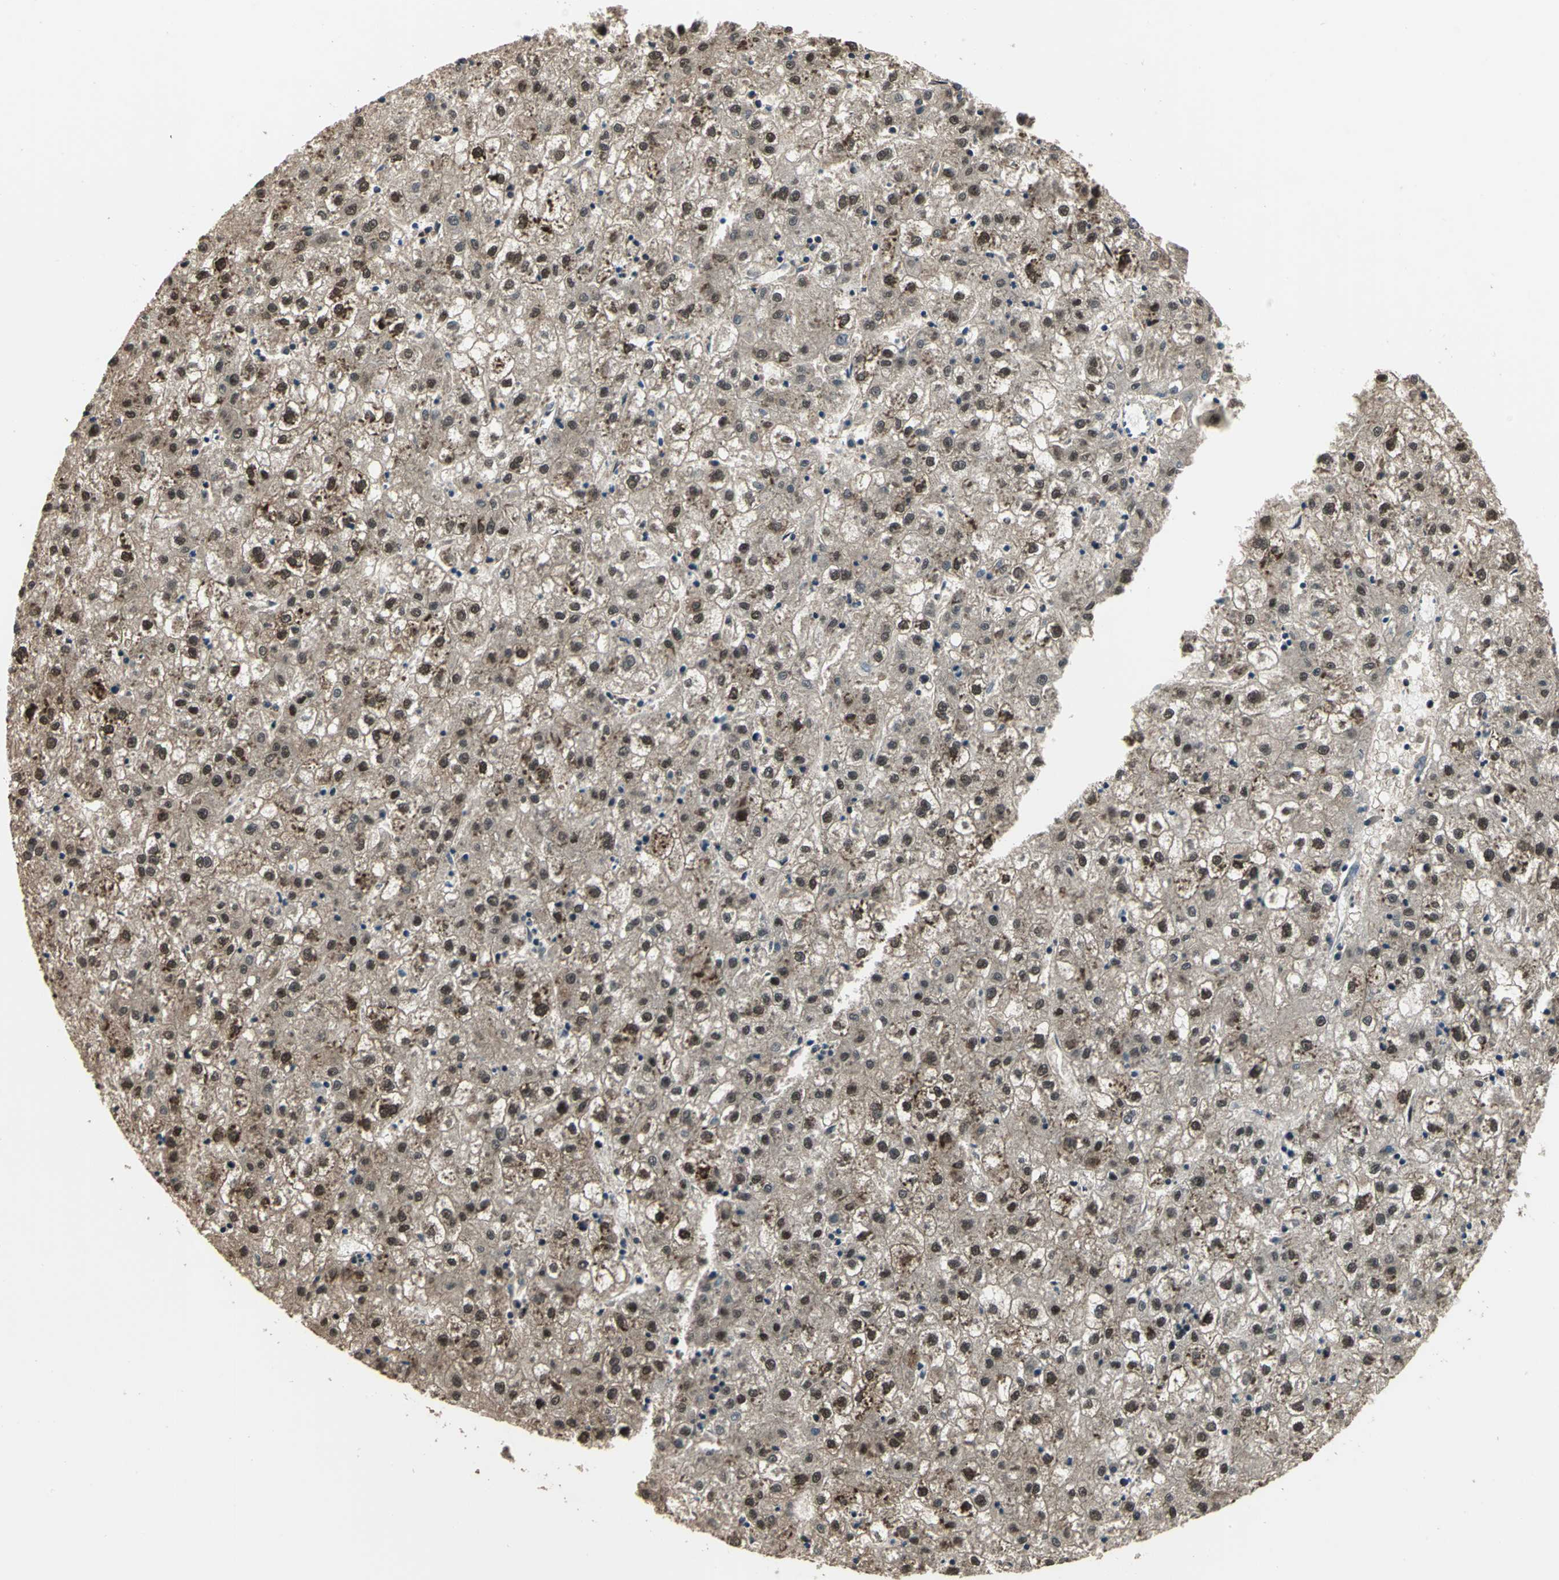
{"staining": {"intensity": "moderate", "quantity": ">75%", "location": "nuclear"}, "tissue": "liver cancer", "cell_type": "Tumor cells", "image_type": "cancer", "snomed": [{"axis": "morphology", "description": "Carcinoma, Hepatocellular, NOS"}, {"axis": "topography", "description": "Liver"}], "caption": "A photomicrograph of liver cancer (hepatocellular carcinoma) stained for a protein reveals moderate nuclear brown staining in tumor cells. (IHC, brightfield microscopy, high magnification).", "gene": "MIS18BP1", "patient": {"sex": "male", "age": 72}}